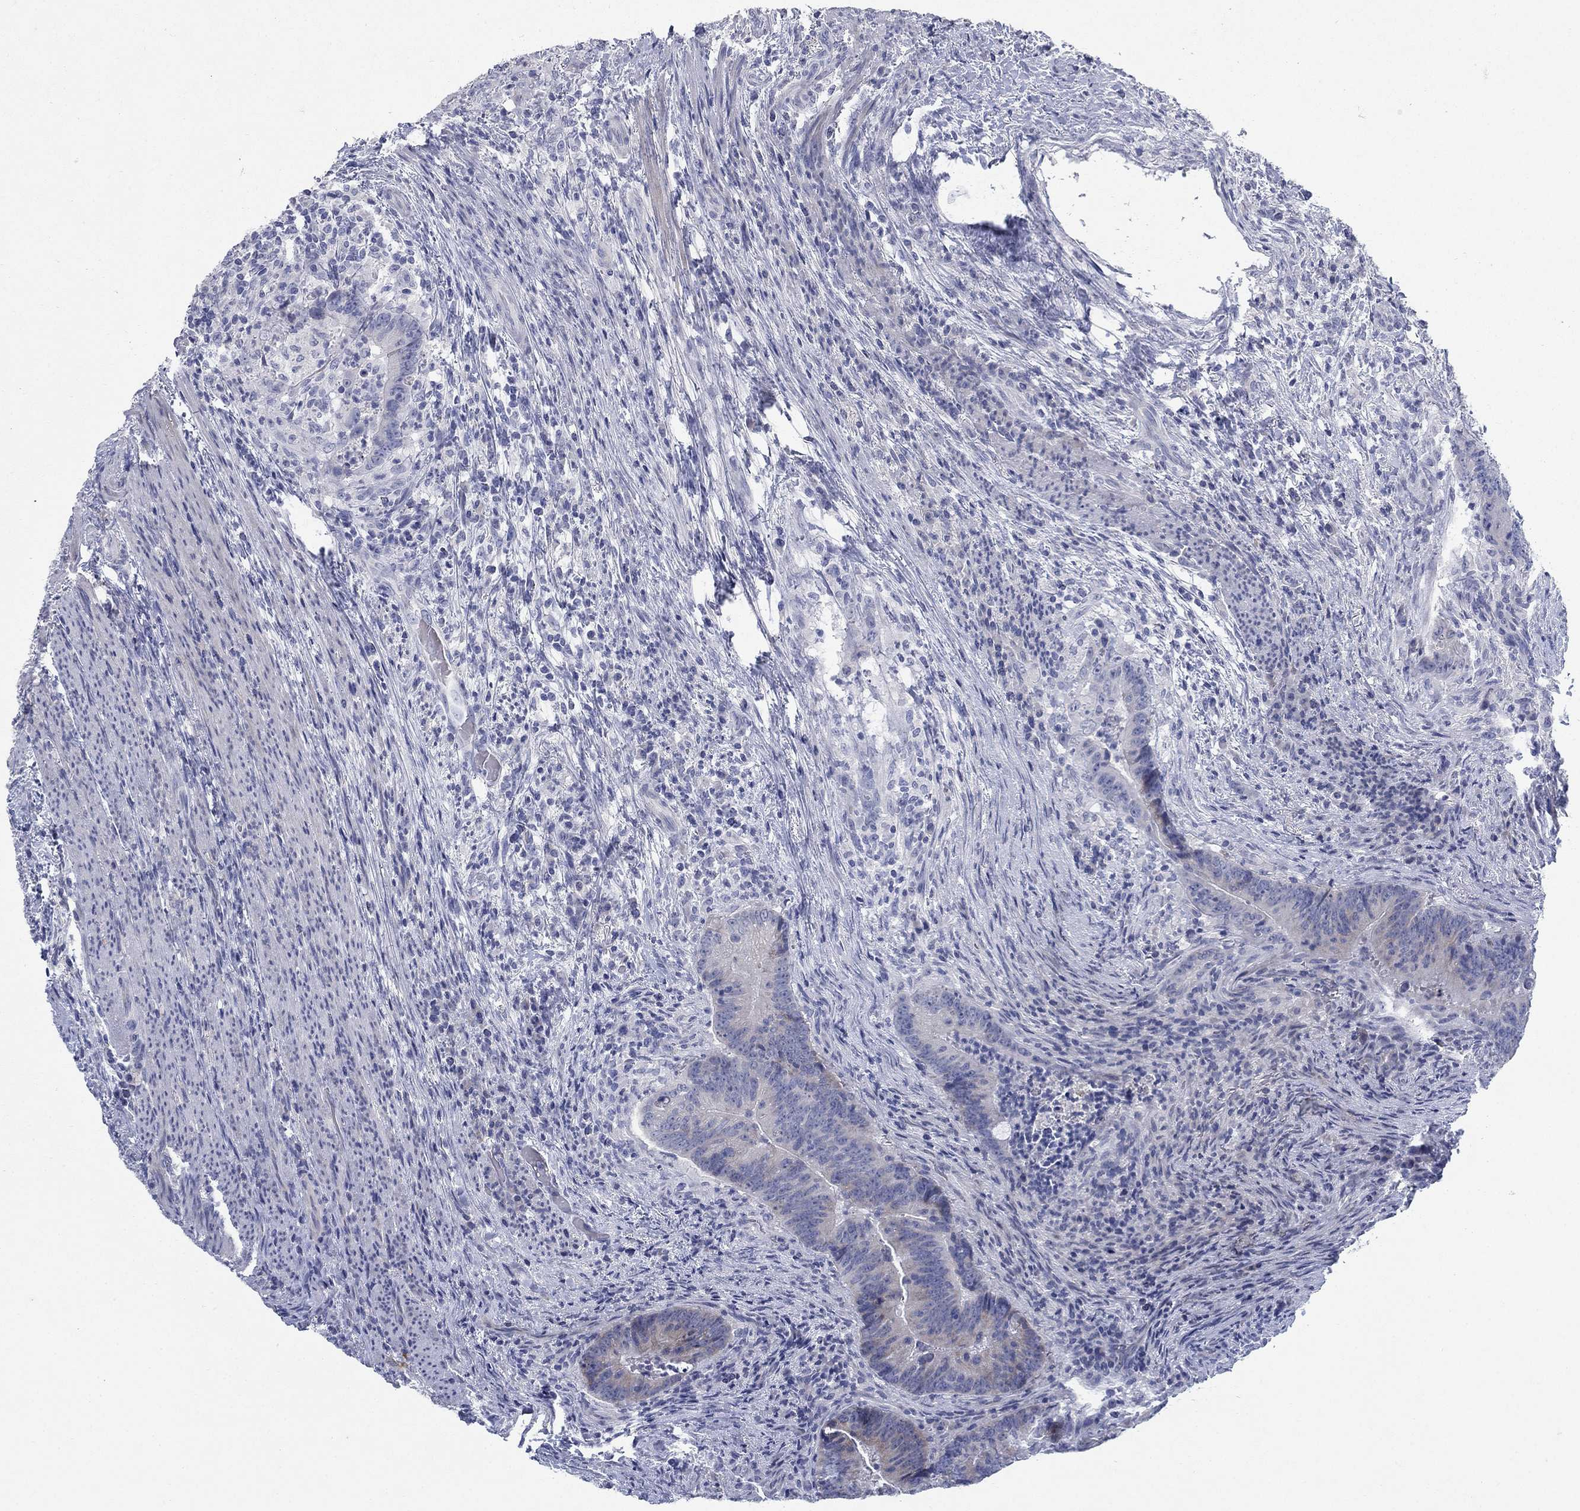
{"staining": {"intensity": "weak", "quantity": "<25%", "location": "cytoplasmic/membranous"}, "tissue": "colorectal cancer", "cell_type": "Tumor cells", "image_type": "cancer", "snomed": [{"axis": "morphology", "description": "Adenocarcinoma, NOS"}, {"axis": "topography", "description": "Colon"}], "caption": "The image demonstrates no significant staining in tumor cells of colorectal adenocarcinoma.", "gene": "DNER", "patient": {"sex": "female", "age": 87}}